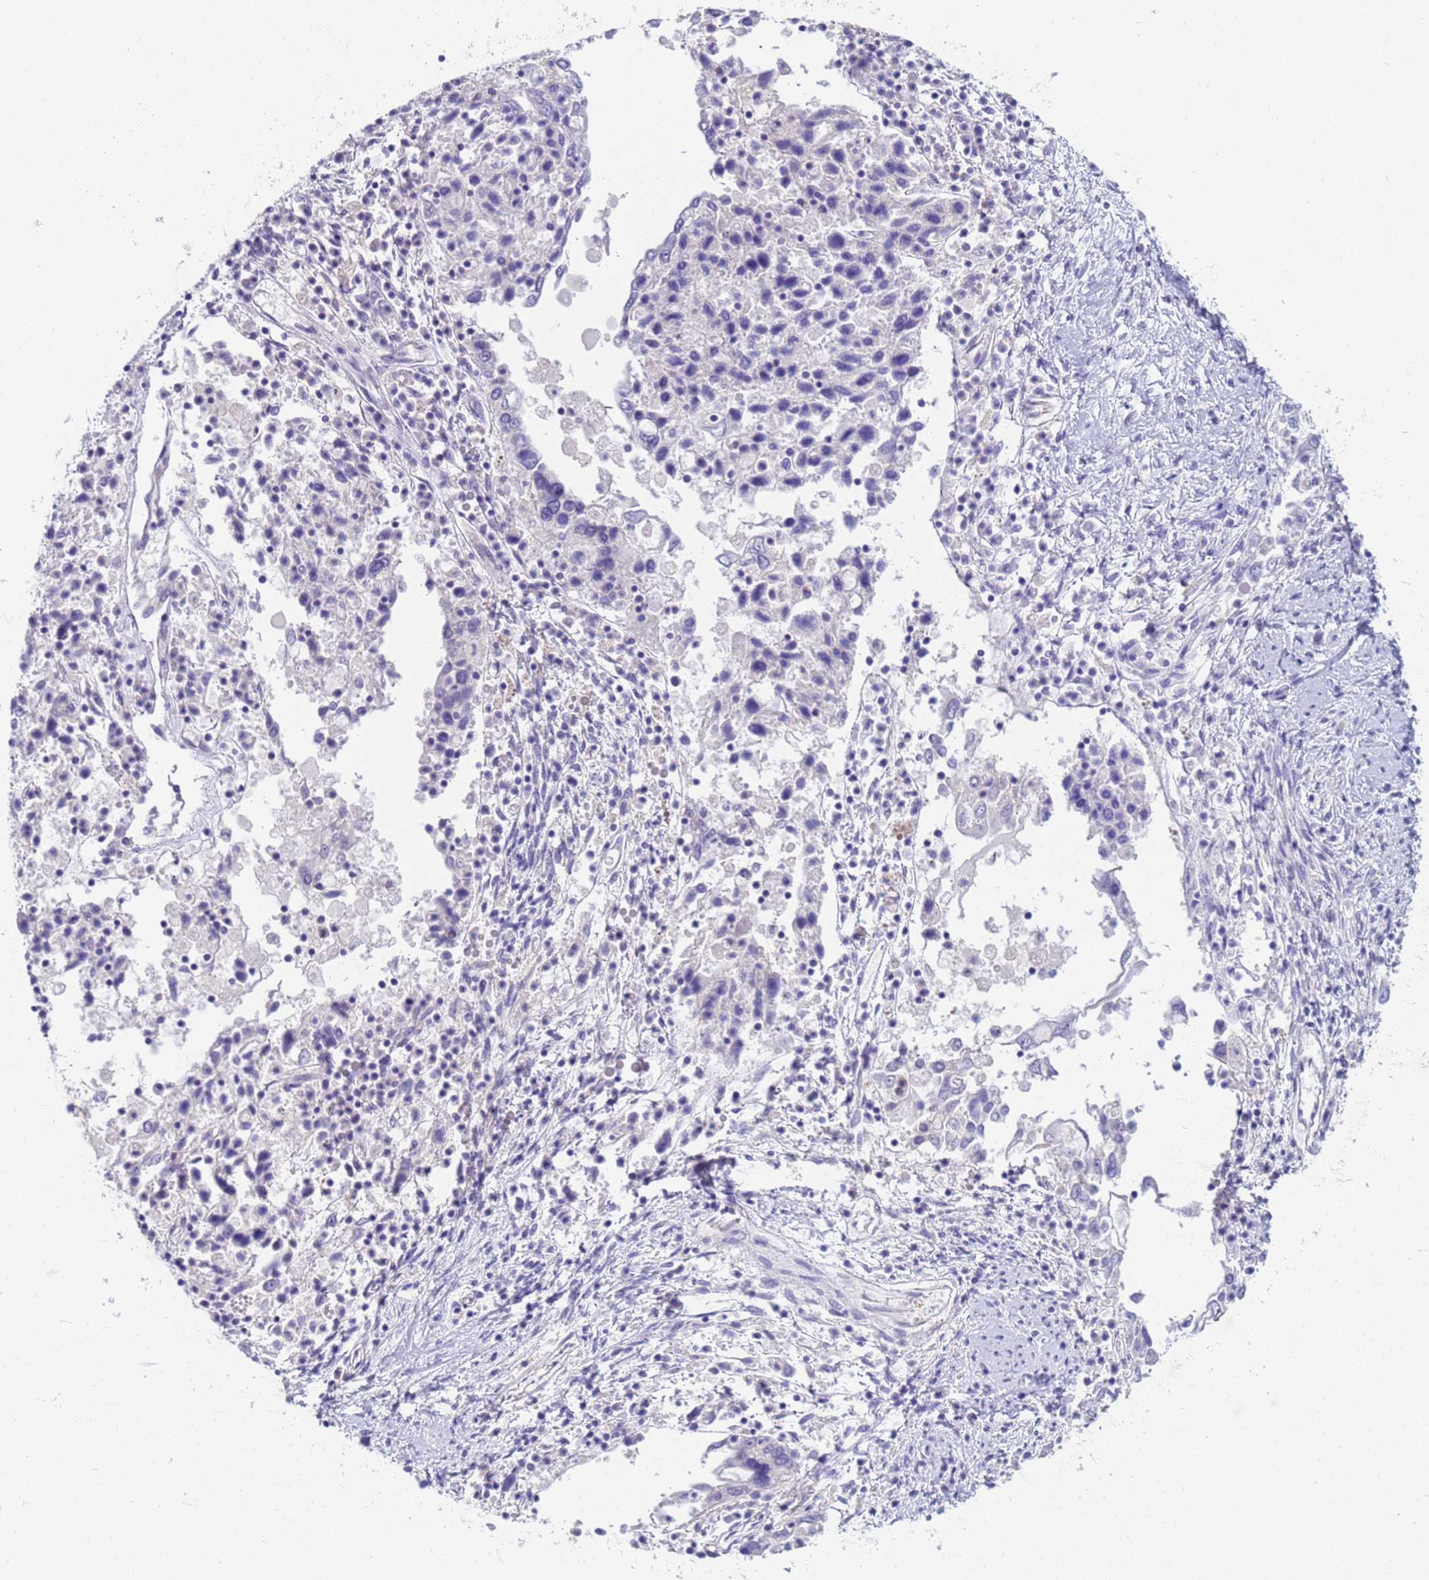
{"staining": {"intensity": "negative", "quantity": "none", "location": "none"}, "tissue": "ovarian cancer", "cell_type": "Tumor cells", "image_type": "cancer", "snomed": [{"axis": "morphology", "description": "Carcinoma, endometroid"}, {"axis": "topography", "description": "Ovary"}], "caption": "Endometroid carcinoma (ovarian) was stained to show a protein in brown. There is no significant expression in tumor cells. (Stains: DAB immunohistochemistry with hematoxylin counter stain, Microscopy: brightfield microscopy at high magnification).", "gene": "KBTBD3", "patient": {"sex": "female", "age": 62}}